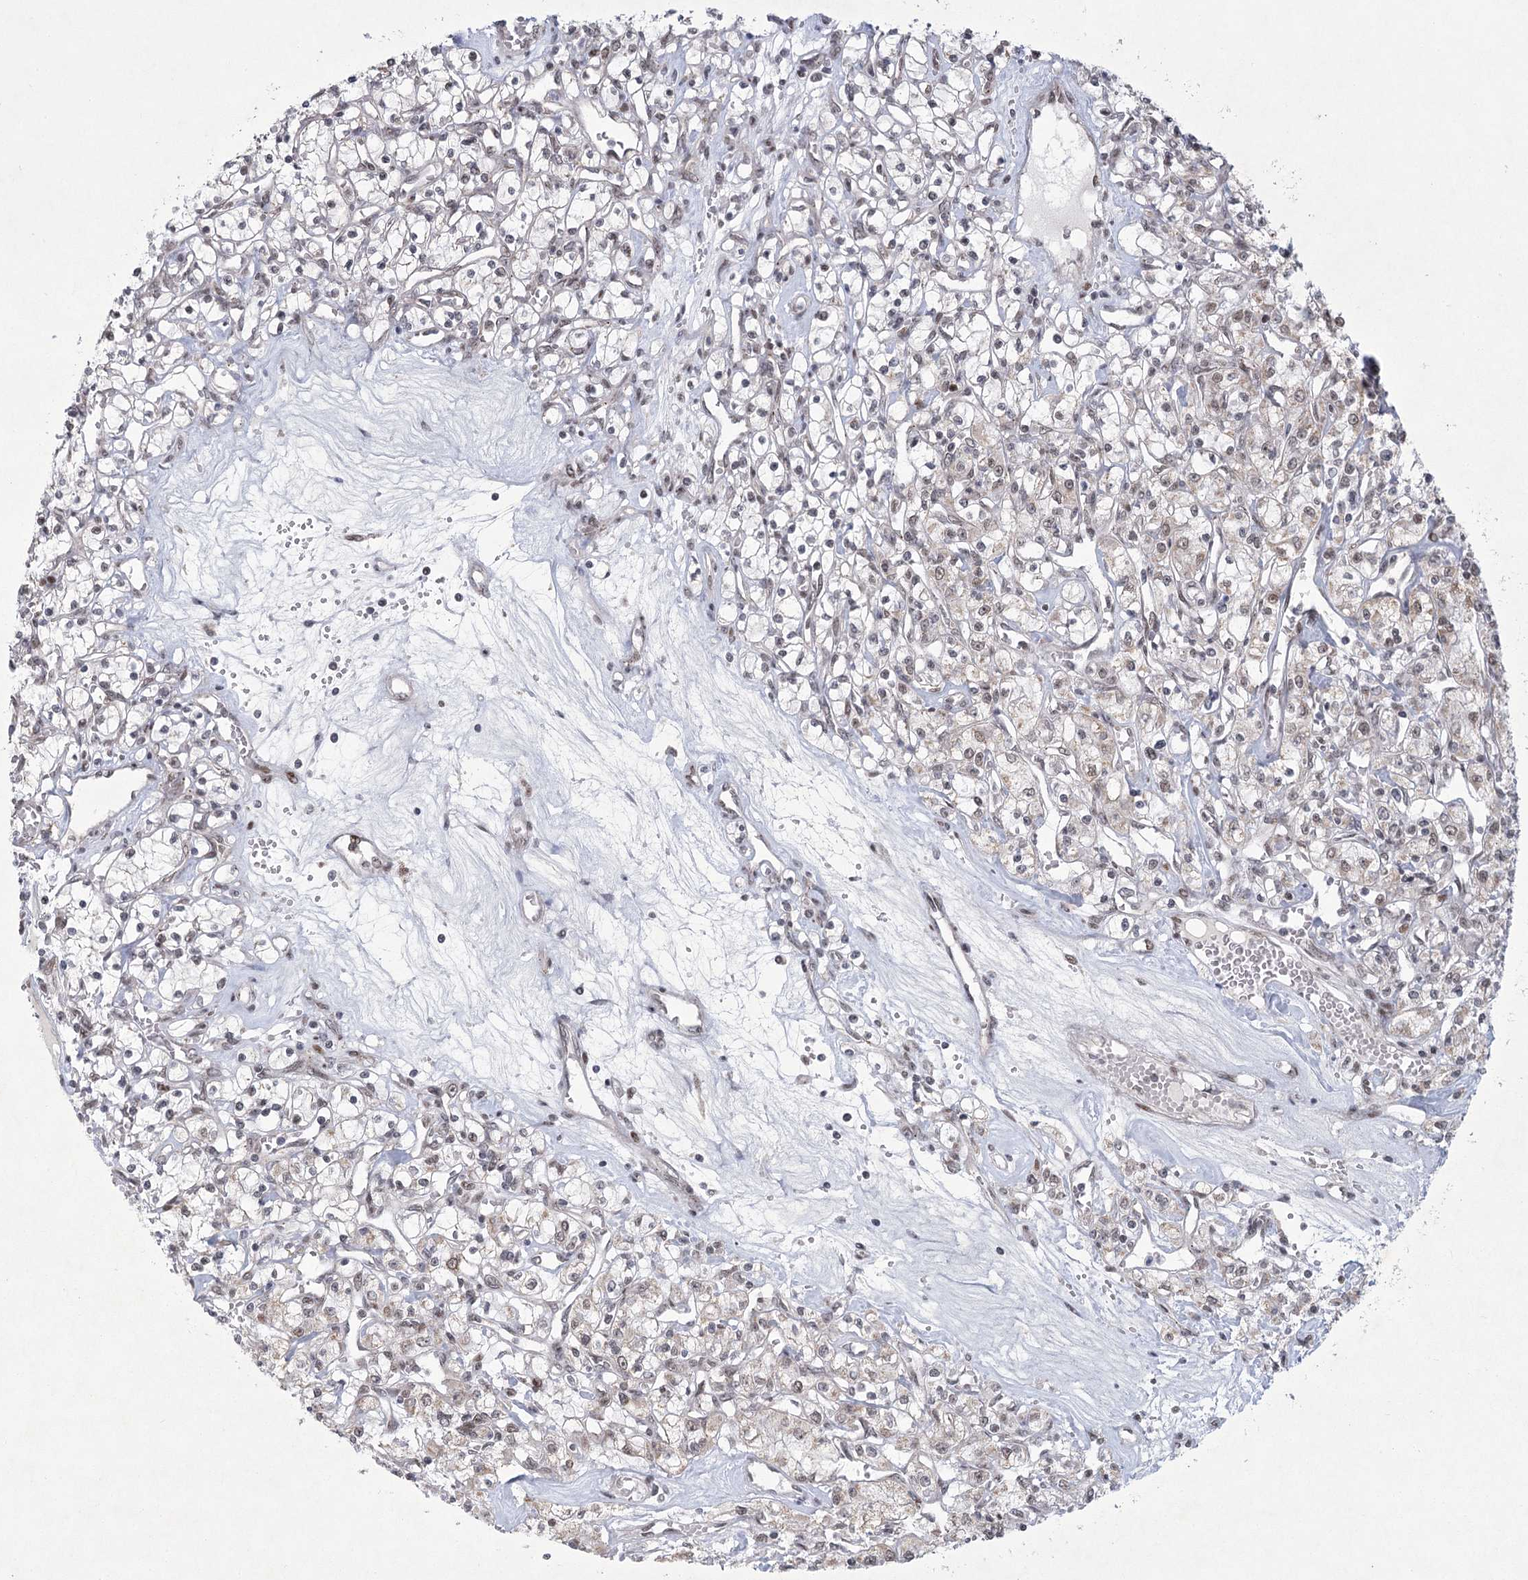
{"staining": {"intensity": "weak", "quantity": ">75%", "location": "nuclear"}, "tissue": "renal cancer", "cell_type": "Tumor cells", "image_type": "cancer", "snomed": [{"axis": "morphology", "description": "Adenocarcinoma, NOS"}, {"axis": "topography", "description": "Kidney"}], "caption": "Immunohistochemistry photomicrograph of renal adenocarcinoma stained for a protein (brown), which shows low levels of weak nuclear staining in about >75% of tumor cells.", "gene": "CIB4", "patient": {"sex": "female", "age": 59}}